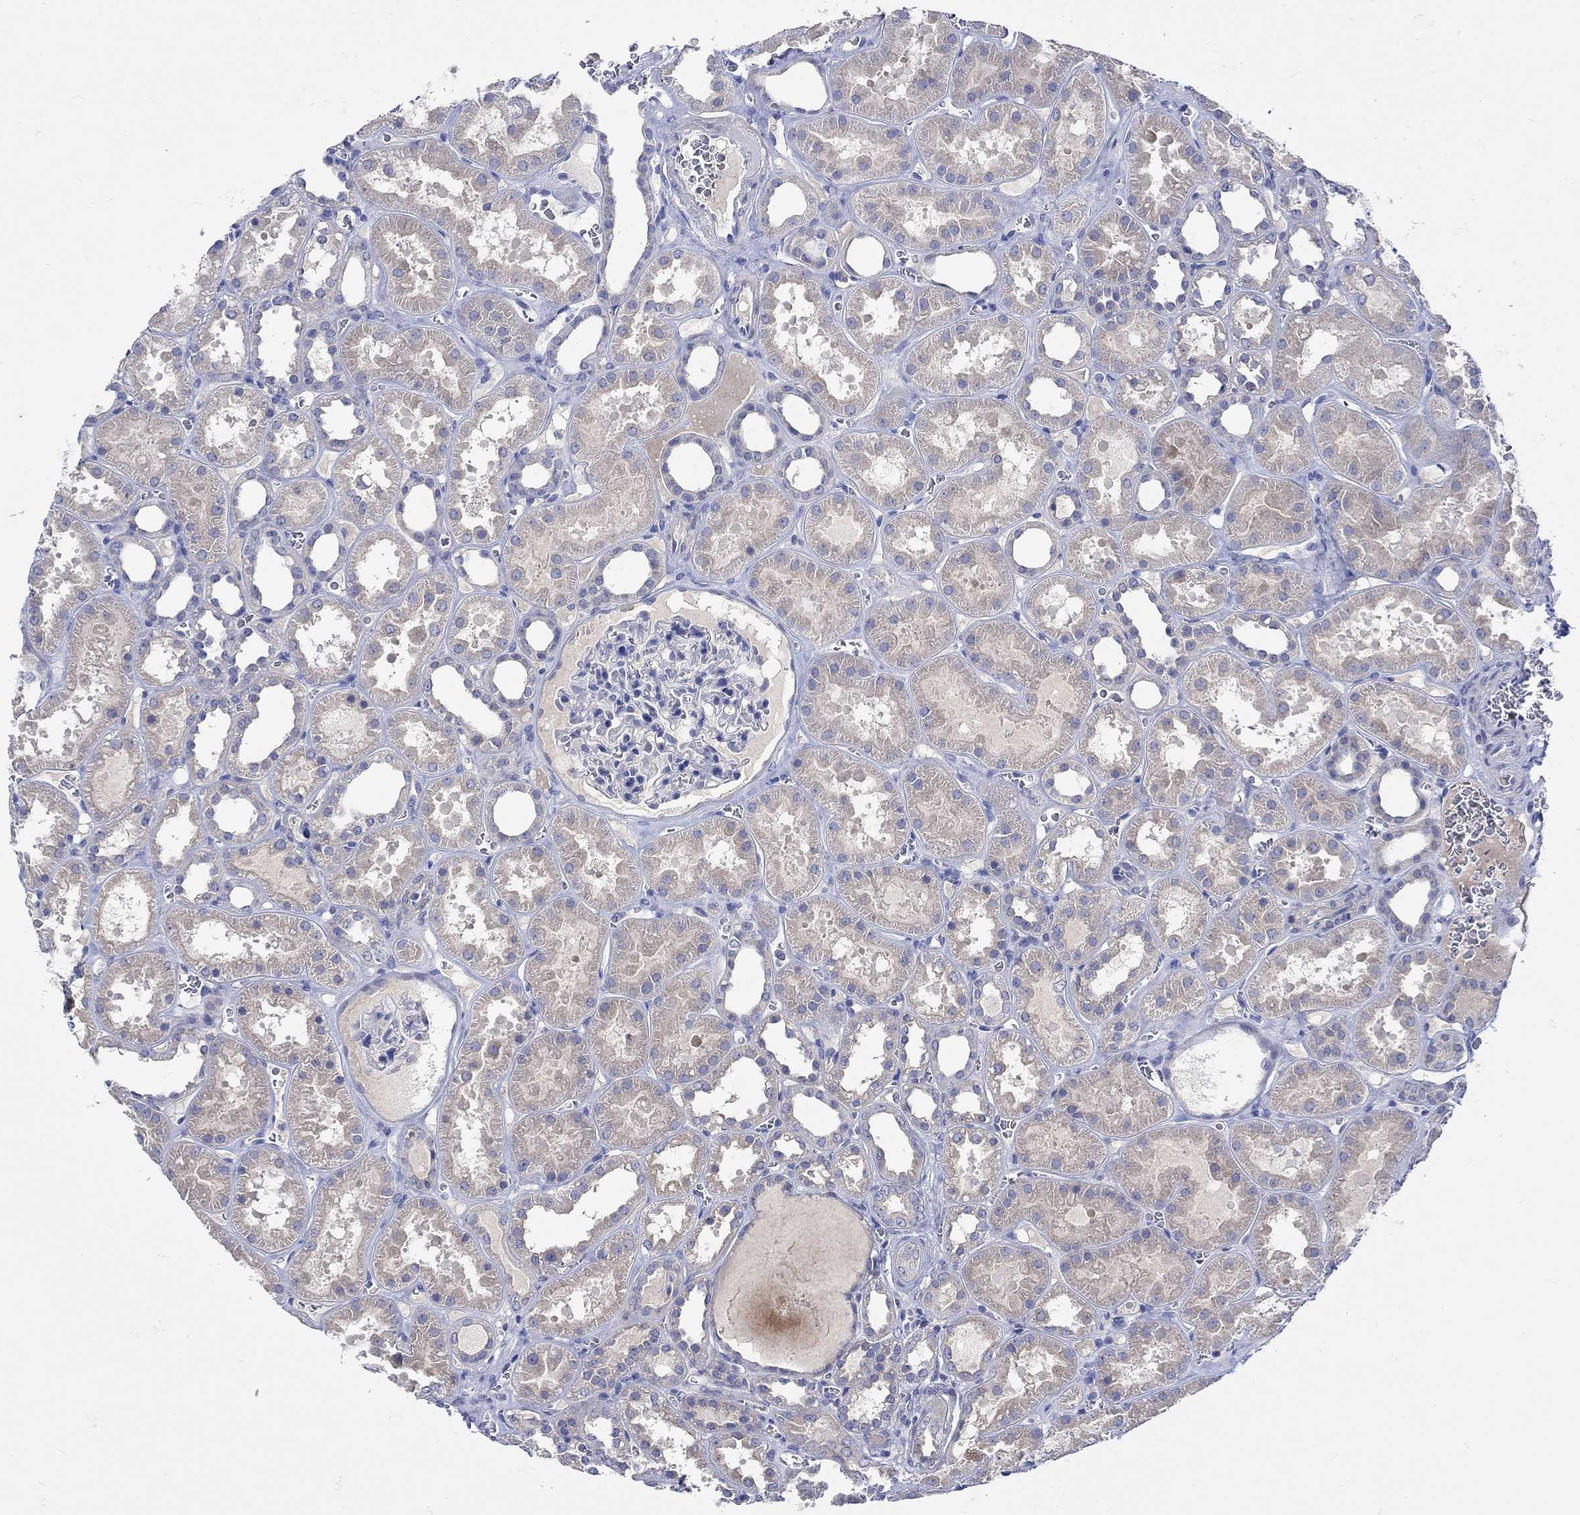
{"staining": {"intensity": "negative", "quantity": "none", "location": "none"}, "tissue": "kidney", "cell_type": "Cells in glomeruli", "image_type": "normal", "snomed": [{"axis": "morphology", "description": "Normal tissue, NOS"}, {"axis": "topography", "description": "Kidney"}], "caption": "Immunohistochemical staining of benign kidney reveals no significant staining in cells in glomeruli. (DAB (3,3'-diaminobenzidine) immunohistochemistry (IHC) with hematoxylin counter stain).", "gene": "MSI1", "patient": {"sex": "female", "age": 41}}